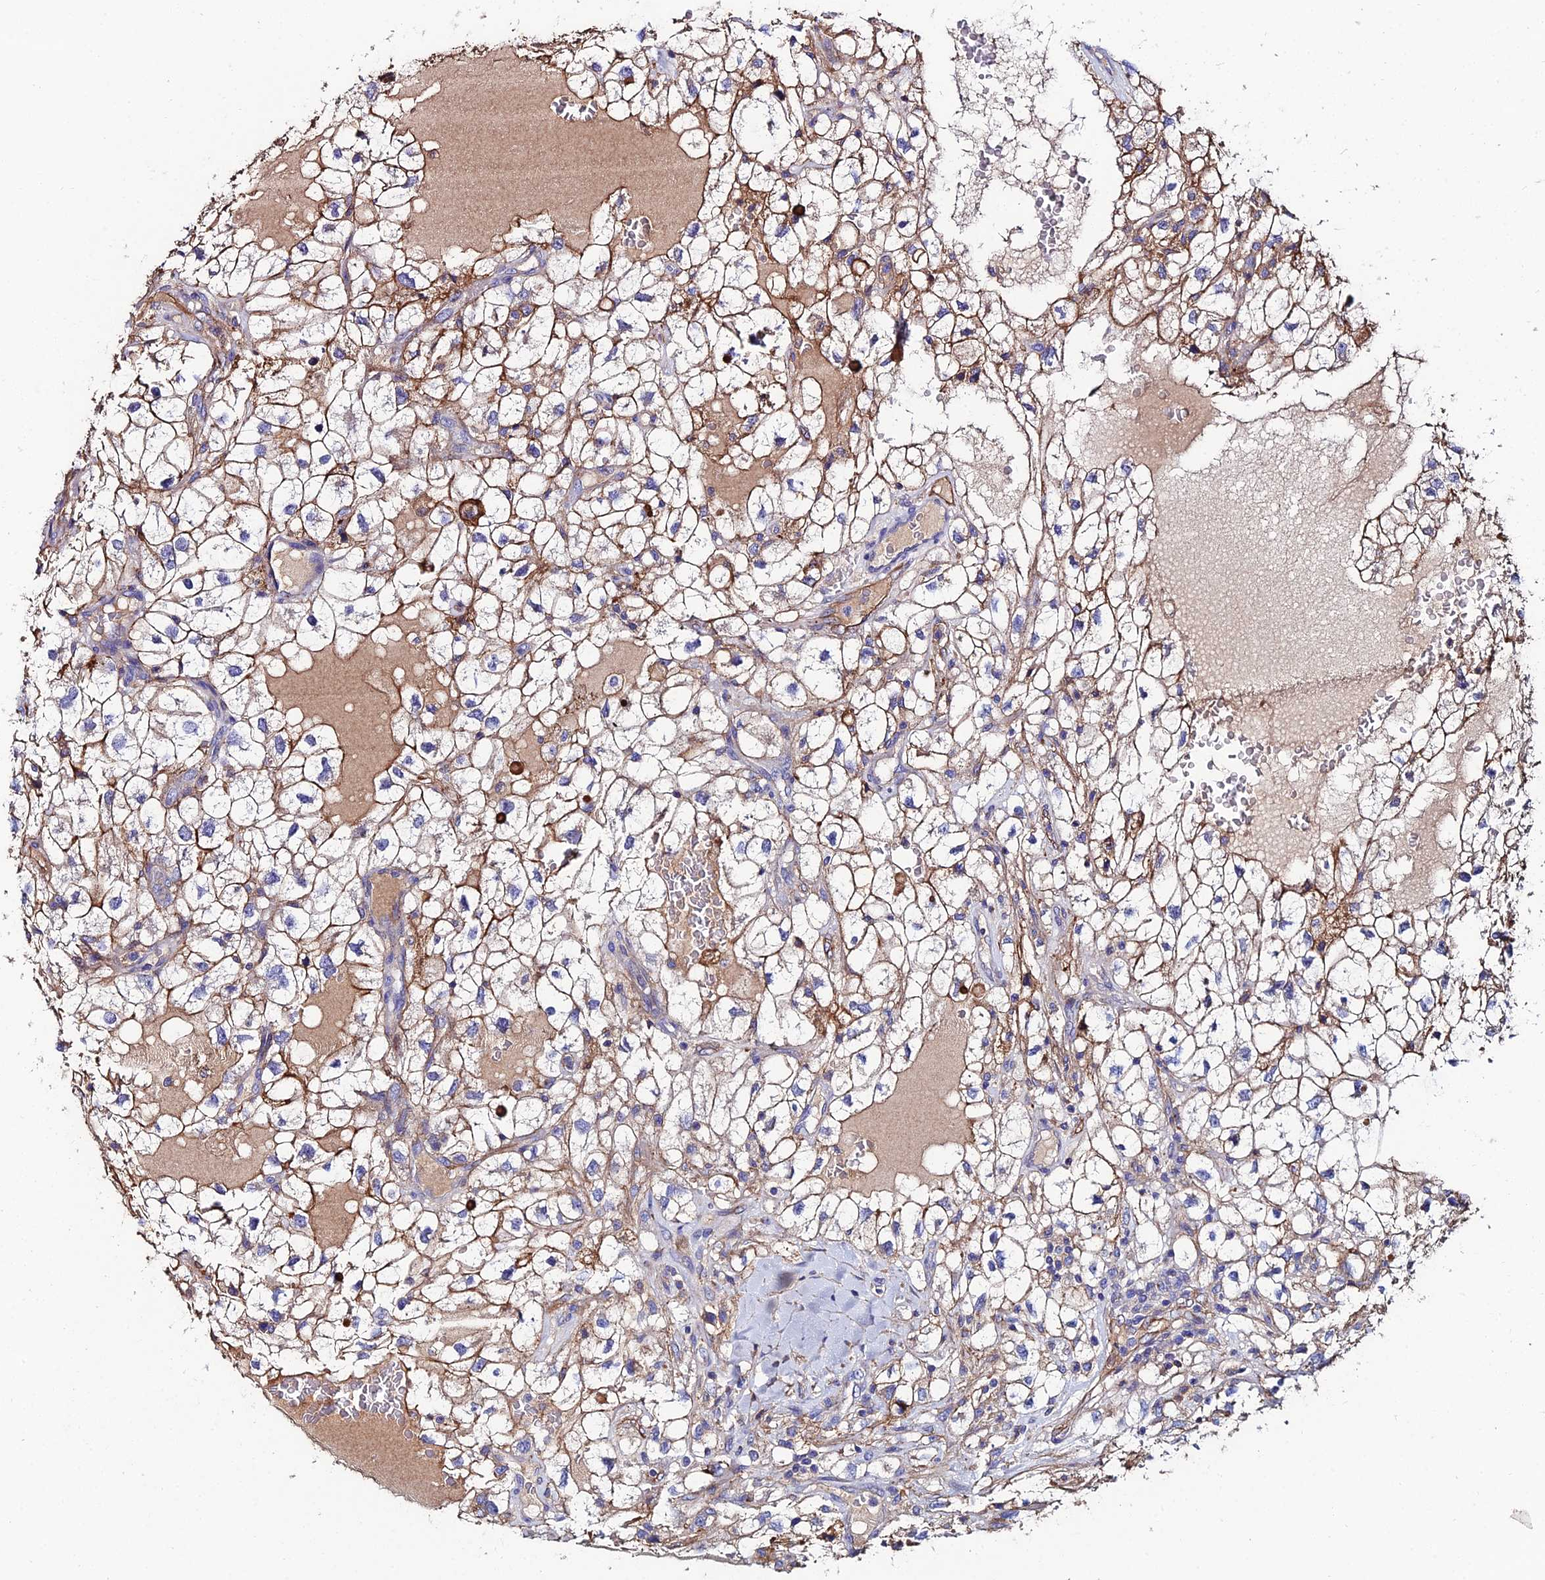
{"staining": {"intensity": "moderate", "quantity": "25%-75%", "location": "cytoplasmic/membranous"}, "tissue": "renal cancer", "cell_type": "Tumor cells", "image_type": "cancer", "snomed": [{"axis": "morphology", "description": "Adenocarcinoma, NOS"}, {"axis": "topography", "description": "Kidney"}], "caption": "Protein positivity by IHC displays moderate cytoplasmic/membranous positivity in about 25%-75% of tumor cells in renal adenocarcinoma.", "gene": "C6", "patient": {"sex": "male", "age": 59}}